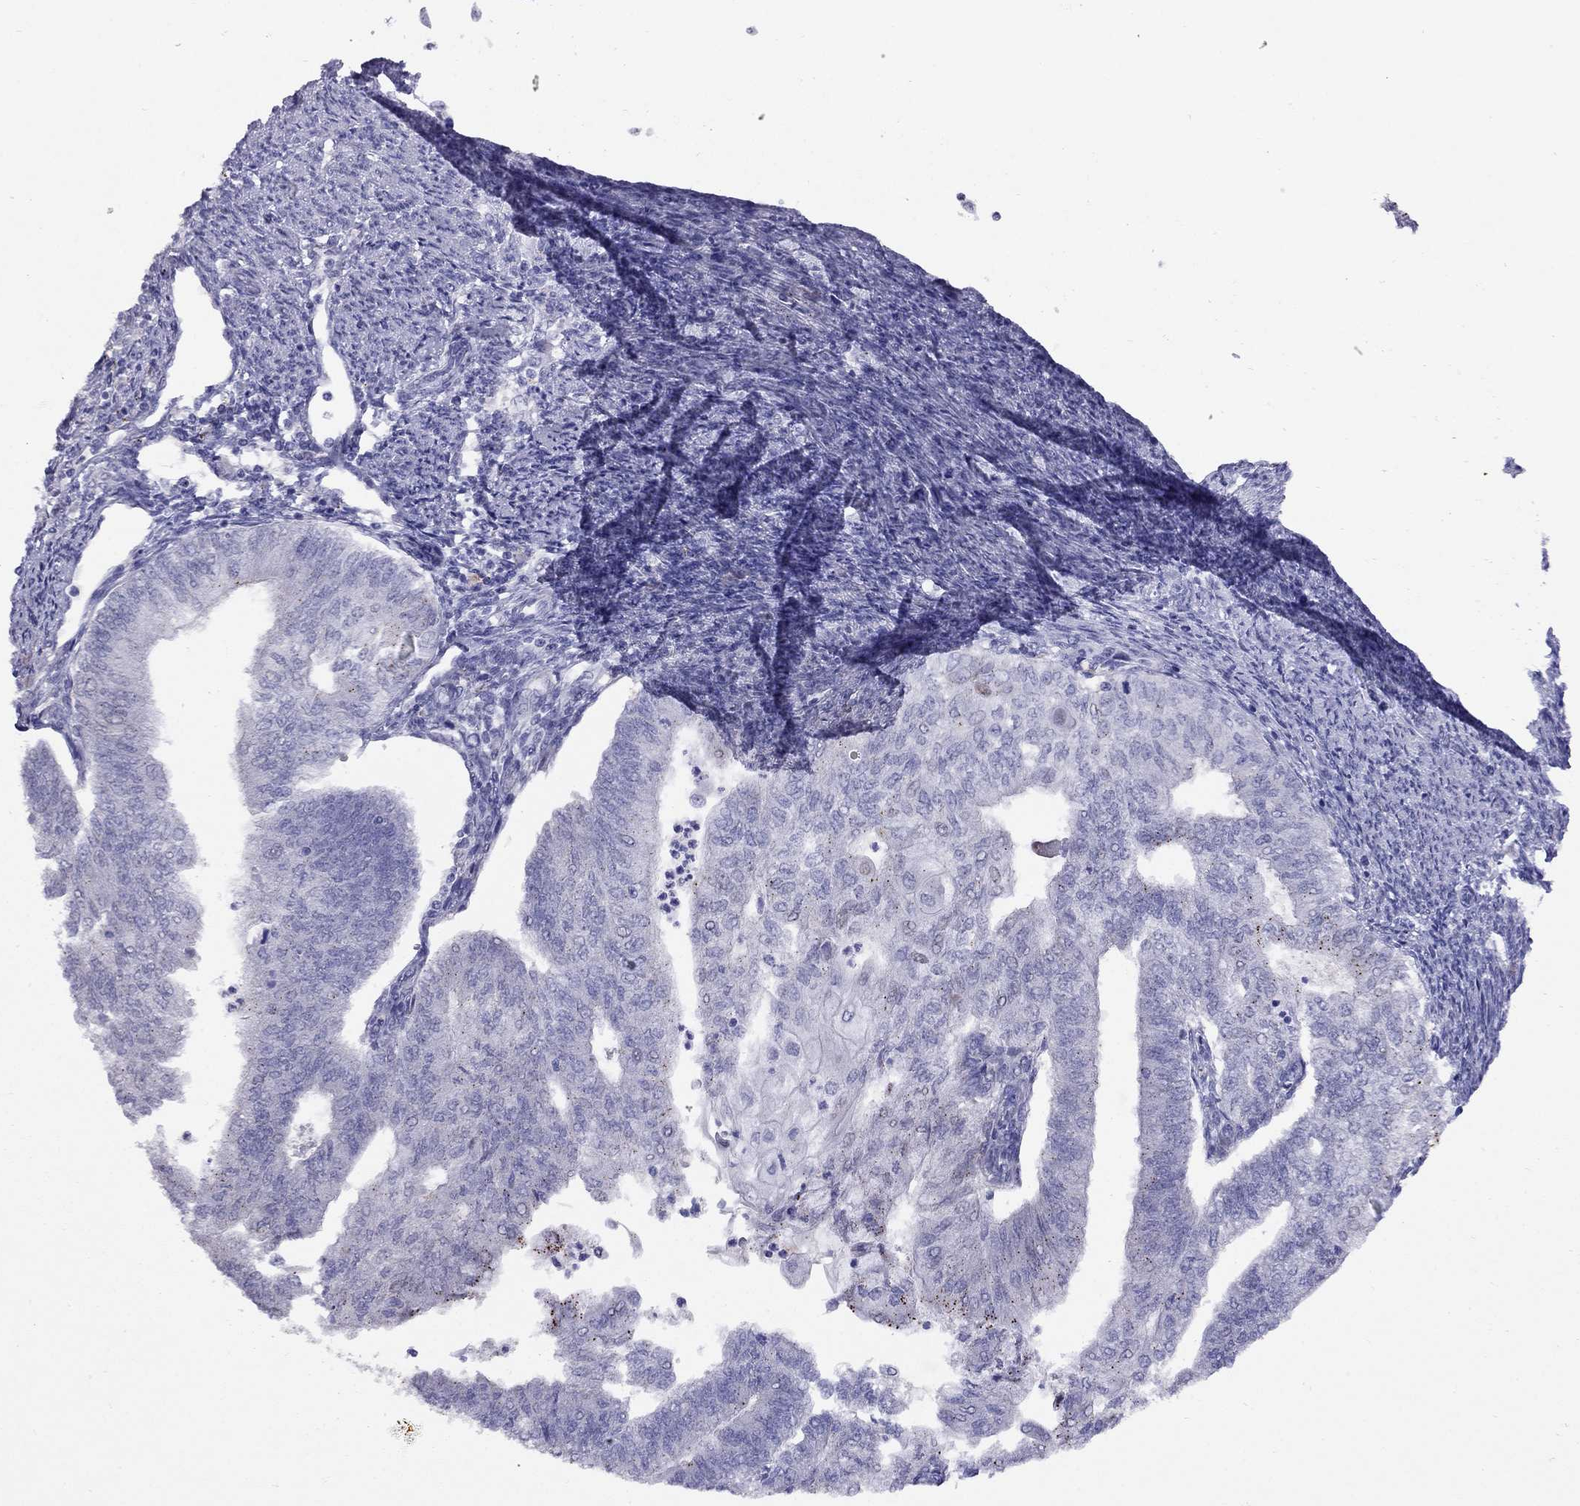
{"staining": {"intensity": "negative", "quantity": "none", "location": "none"}, "tissue": "endometrial cancer", "cell_type": "Tumor cells", "image_type": "cancer", "snomed": [{"axis": "morphology", "description": "Adenocarcinoma, NOS"}, {"axis": "topography", "description": "Endometrium"}], "caption": "This is a image of IHC staining of endometrial cancer, which shows no staining in tumor cells.", "gene": "MAGEB4", "patient": {"sex": "female", "age": 59}}